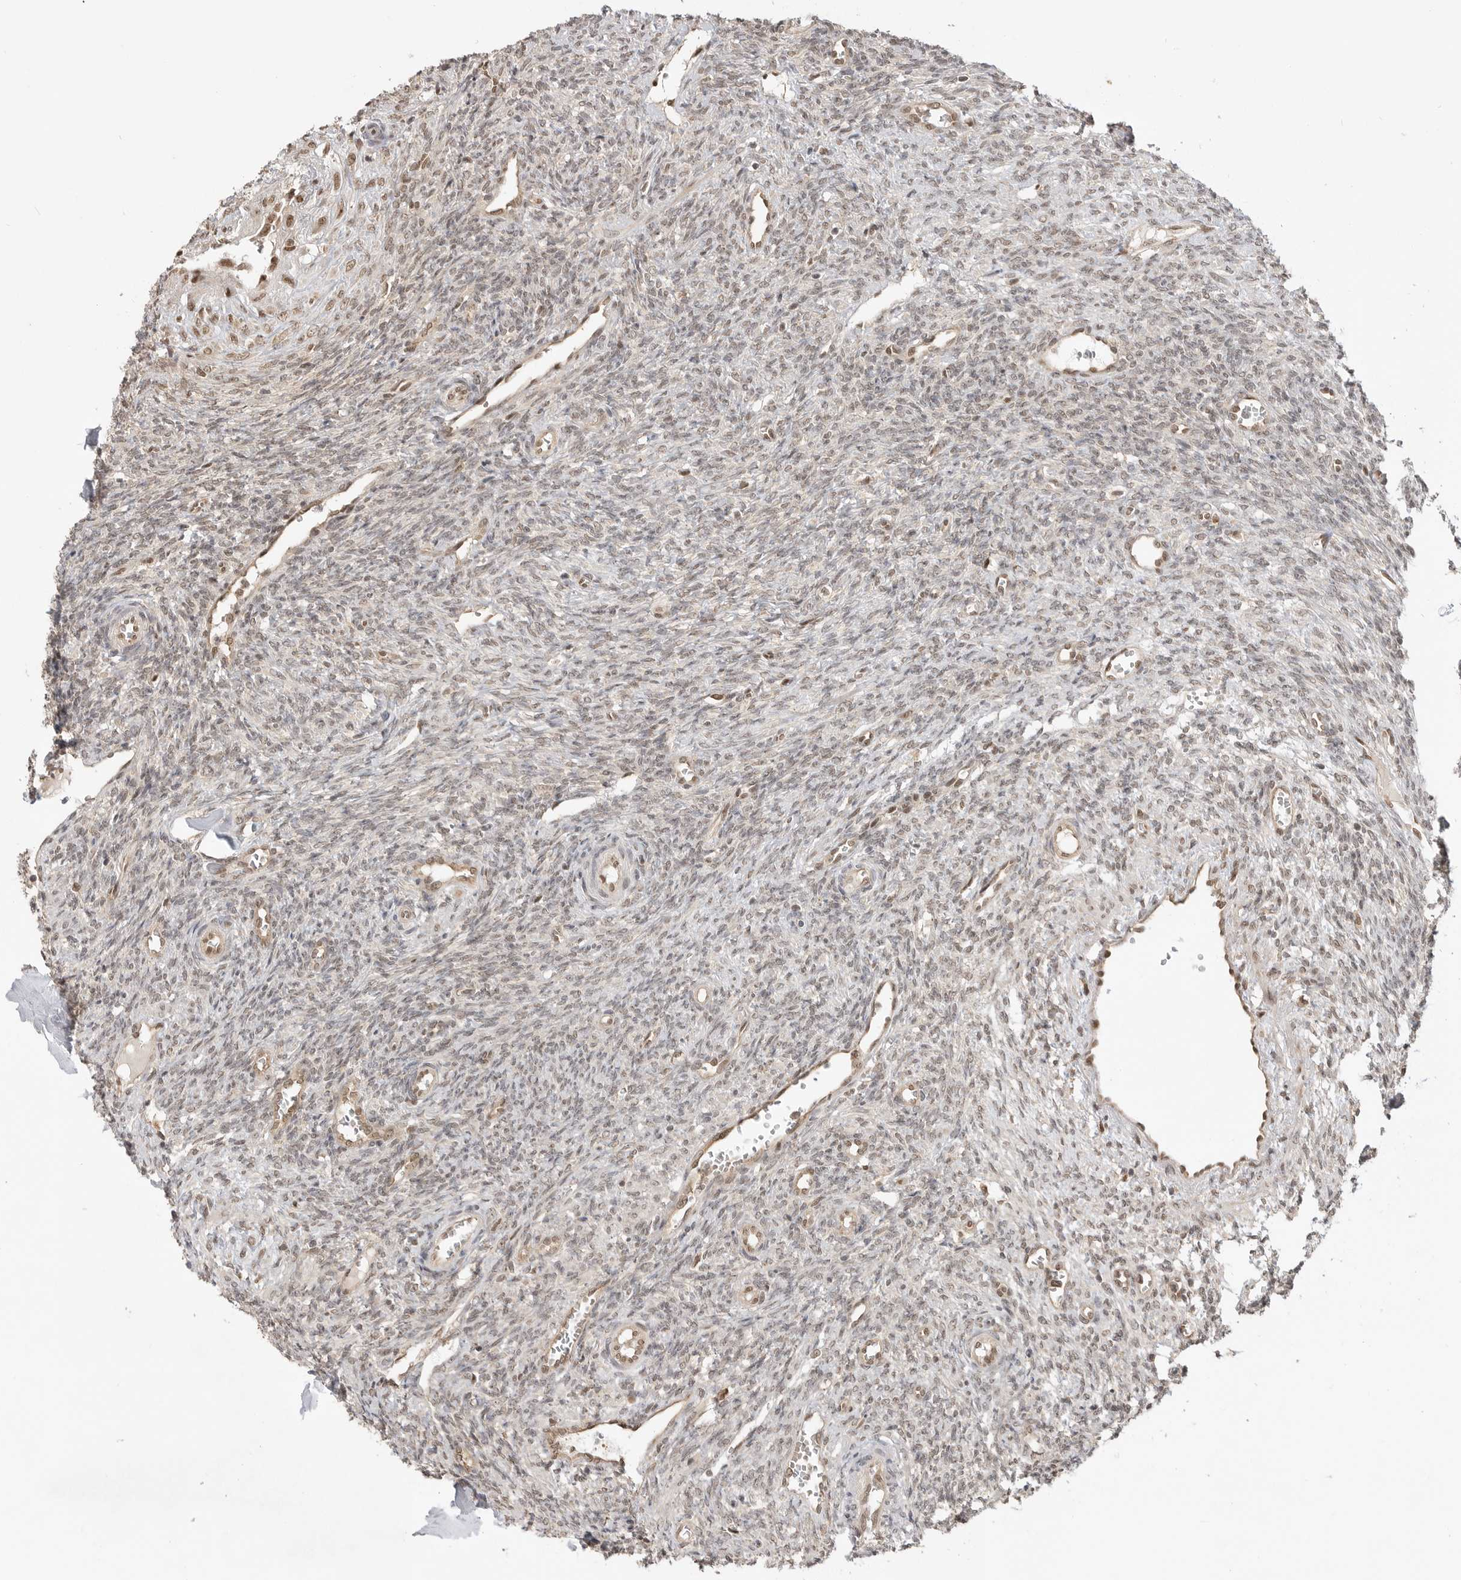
{"staining": {"intensity": "weak", "quantity": "25%-75%", "location": "cytoplasmic/membranous,nuclear"}, "tissue": "ovary", "cell_type": "Ovarian stroma cells", "image_type": "normal", "snomed": [{"axis": "morphology", "description": "Normal tissue, NOS"}, {"axis": "topography", "description": "Ovary"}], "caption": "Protein expression by IHC shows weak cytoplasmic/membranous,nuclear expression in about 25%-75% of ovarian stroma cells in normal ovary. The staining is performed using DAB (3,3'-diaminobenzidine) brown chromogen to label protein expression. The nuclei are counter-stained blue using hematoxylin.", "gene": "ALKAL1", "patient": {"sex": "female", "age": 41}}